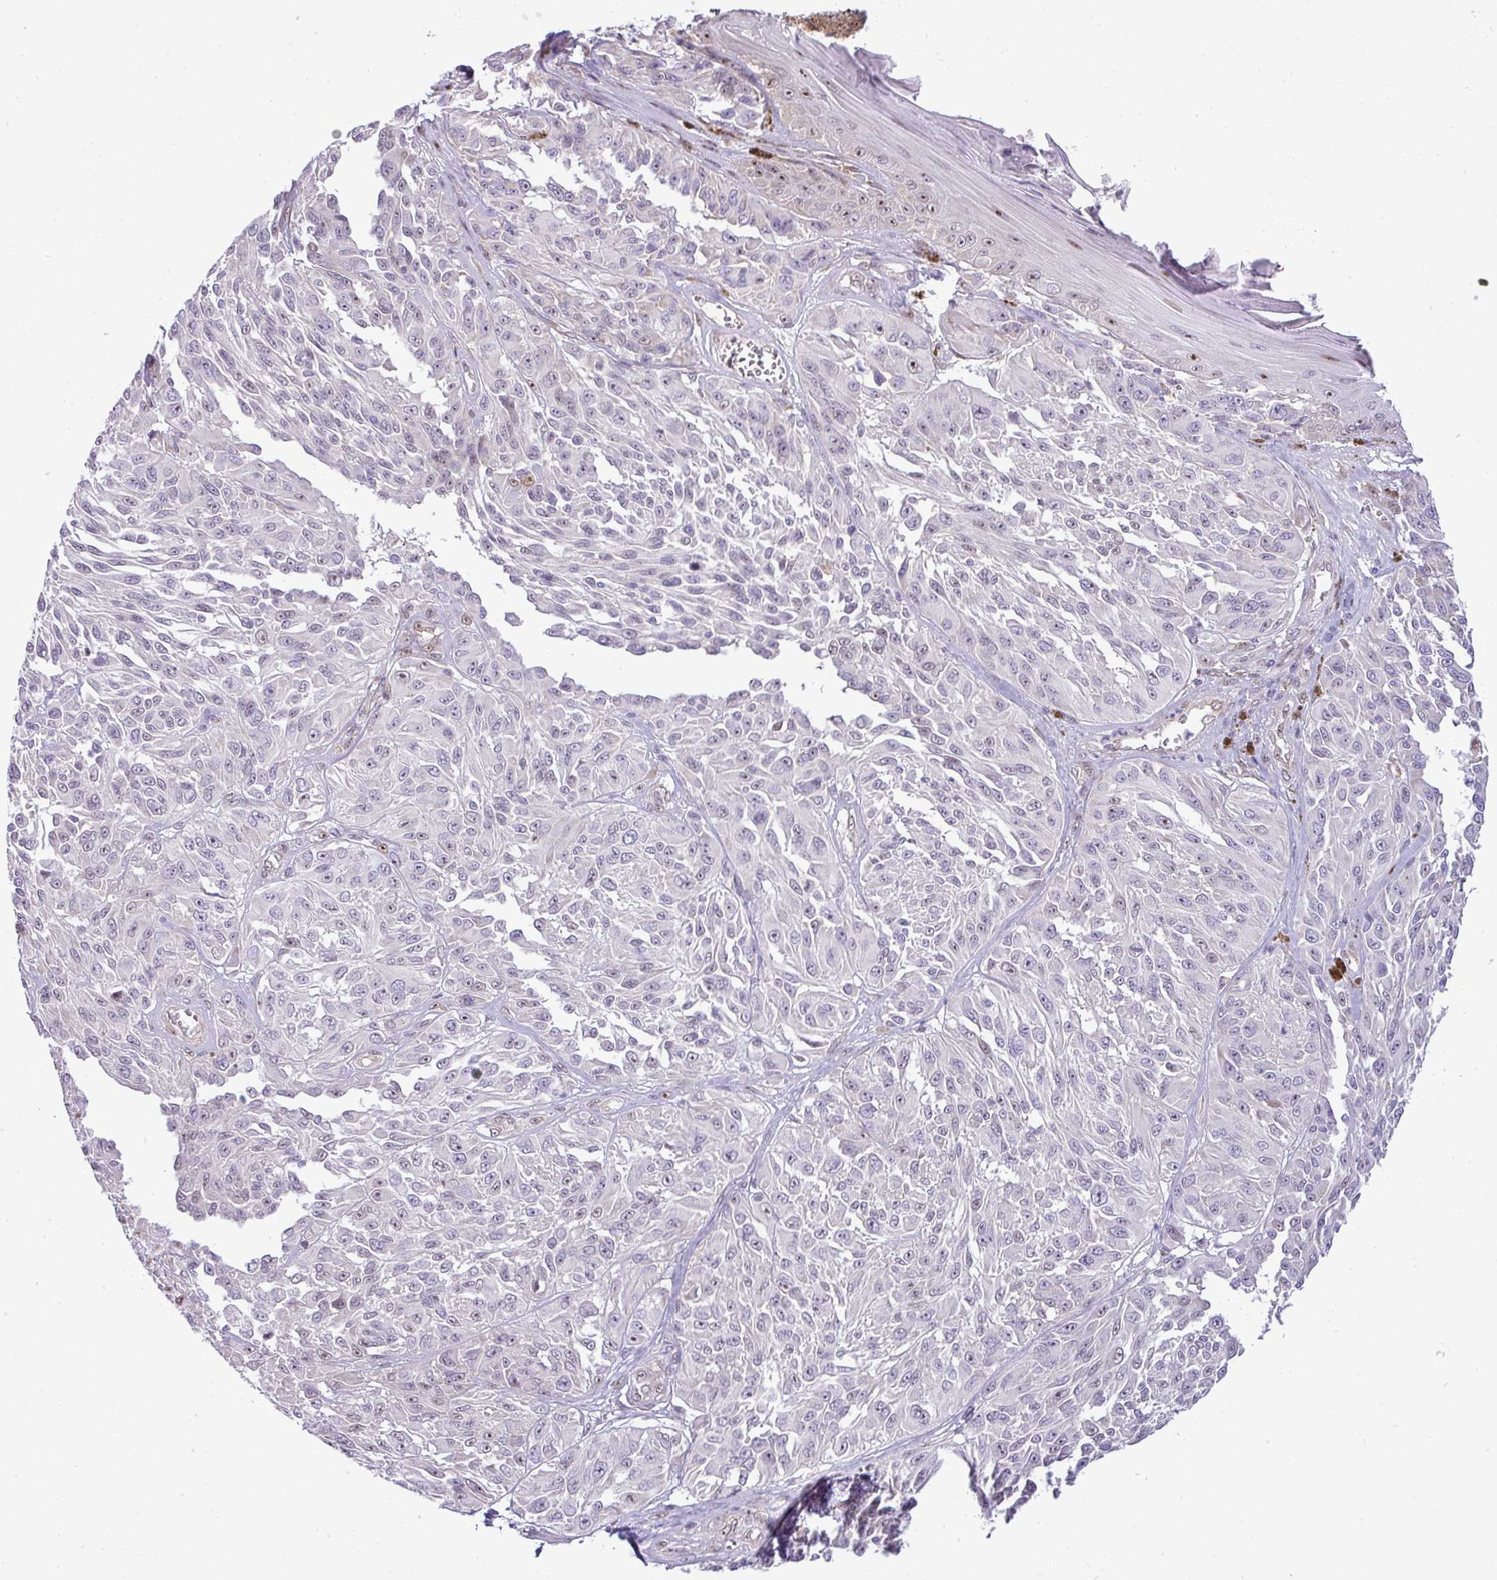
{"staining": {"intensity": "negative", "quantity": "none", "location": "none"}, "tissue": "melanoma", "cell_type": "Tumor cells", "image_type": "cancer", "snomed": [{"axis": "morphology", "description": "Malignant melanoma, NOS"}, {"axis": "topography", "description": "Skin"}], "caption": "Immunohistochemistry photomicrograph of human malignant melanoma stained for a protein (brown), which exhibits no staining in tumor cells.", "gene": "MAK16", "patient": {"sex": "male", "age": 94}}